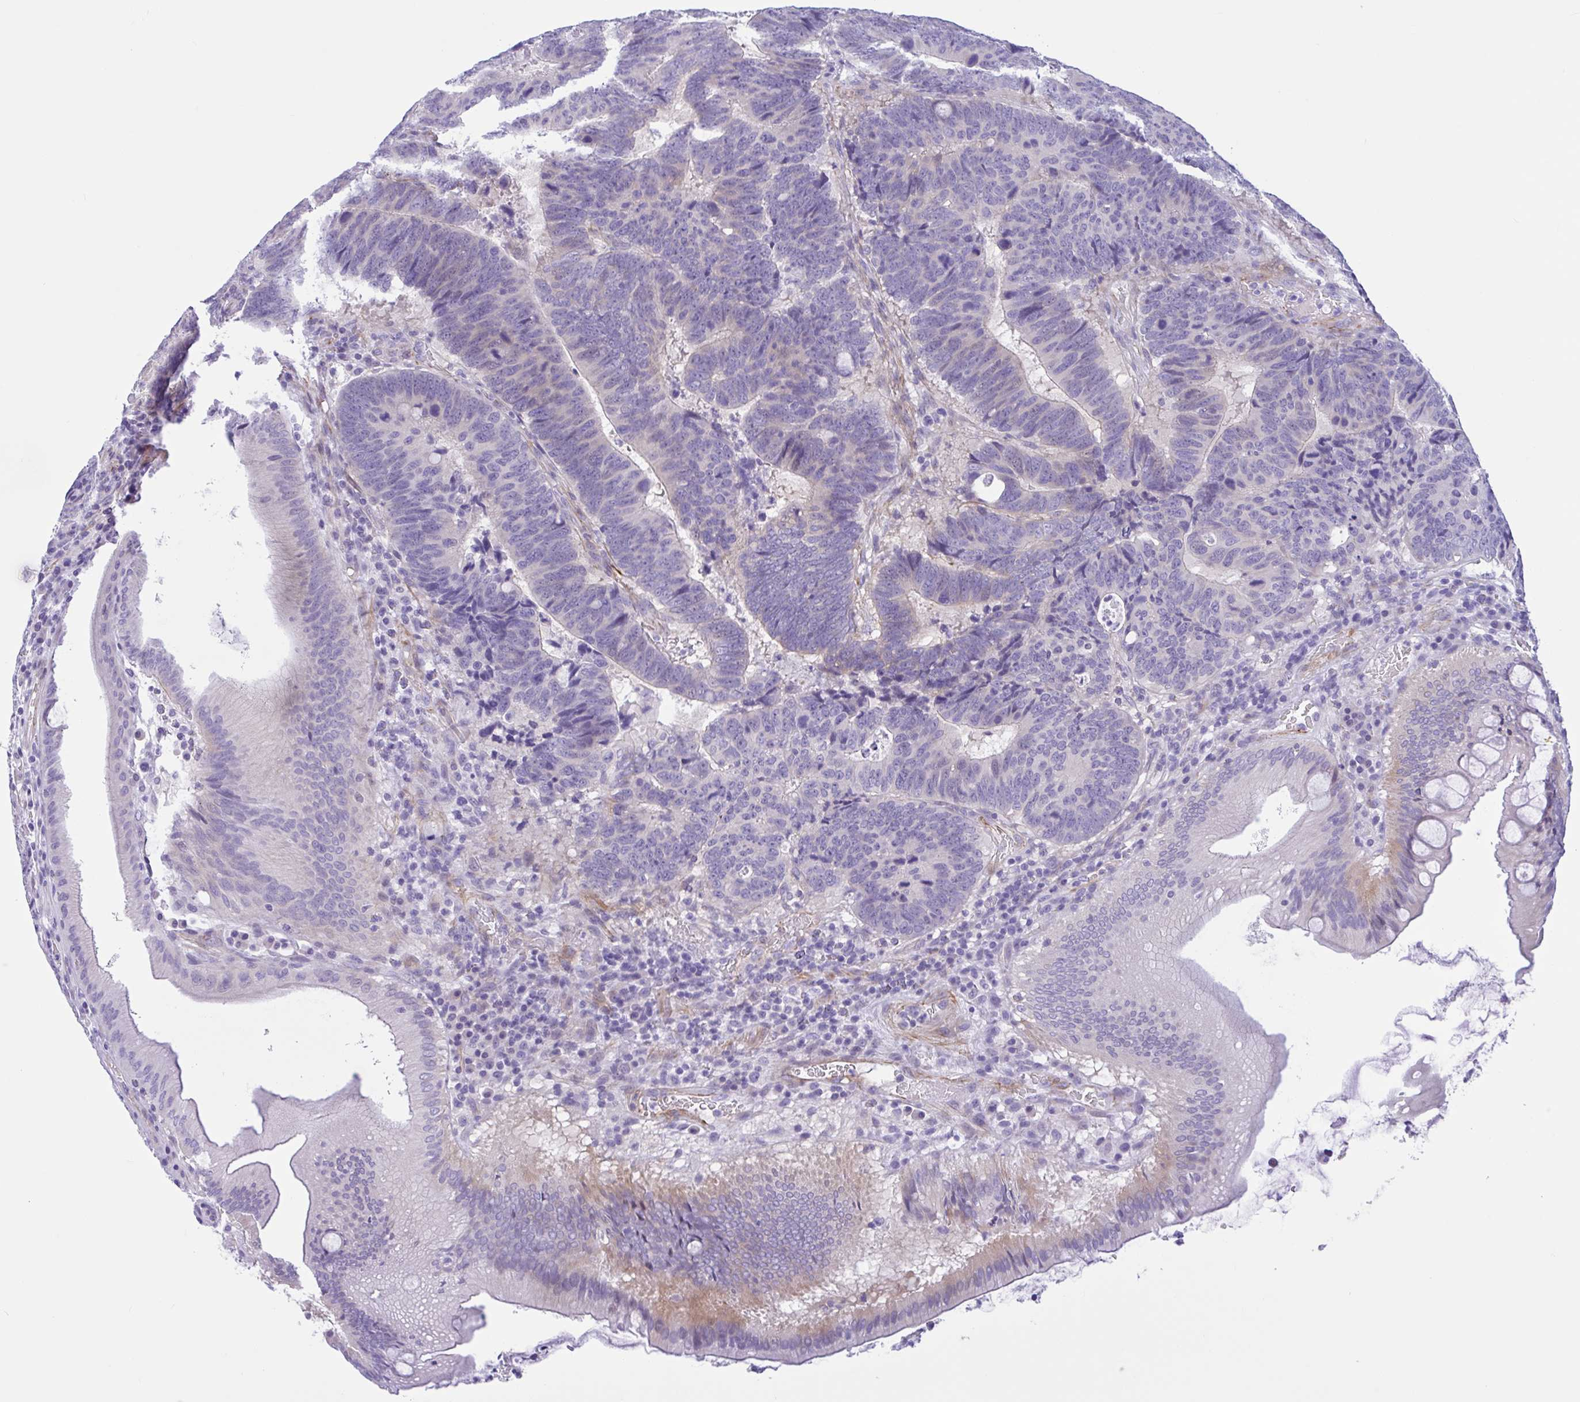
{"staining": {"intensity": "negative", "quantity": "none", "location": "none"}, "tissue": "colorectal cancer", "cell_type": "Tumor cells", "image_type": "cancer", "snomed": [{"axis": "morphology", "description": "Adenocarcinoma, NOS"}, {"axis": "topography", "description": "Colon"}], "caption": "High magnification brightfield microscopy of colorectal adenocarcinoma stained with DAB (brown) and counterstained with hematoxylin (blue): tumor cells show no significant staining.", "gene": "AHCYL2", "patient": {"sex": "male", "age": 62}}